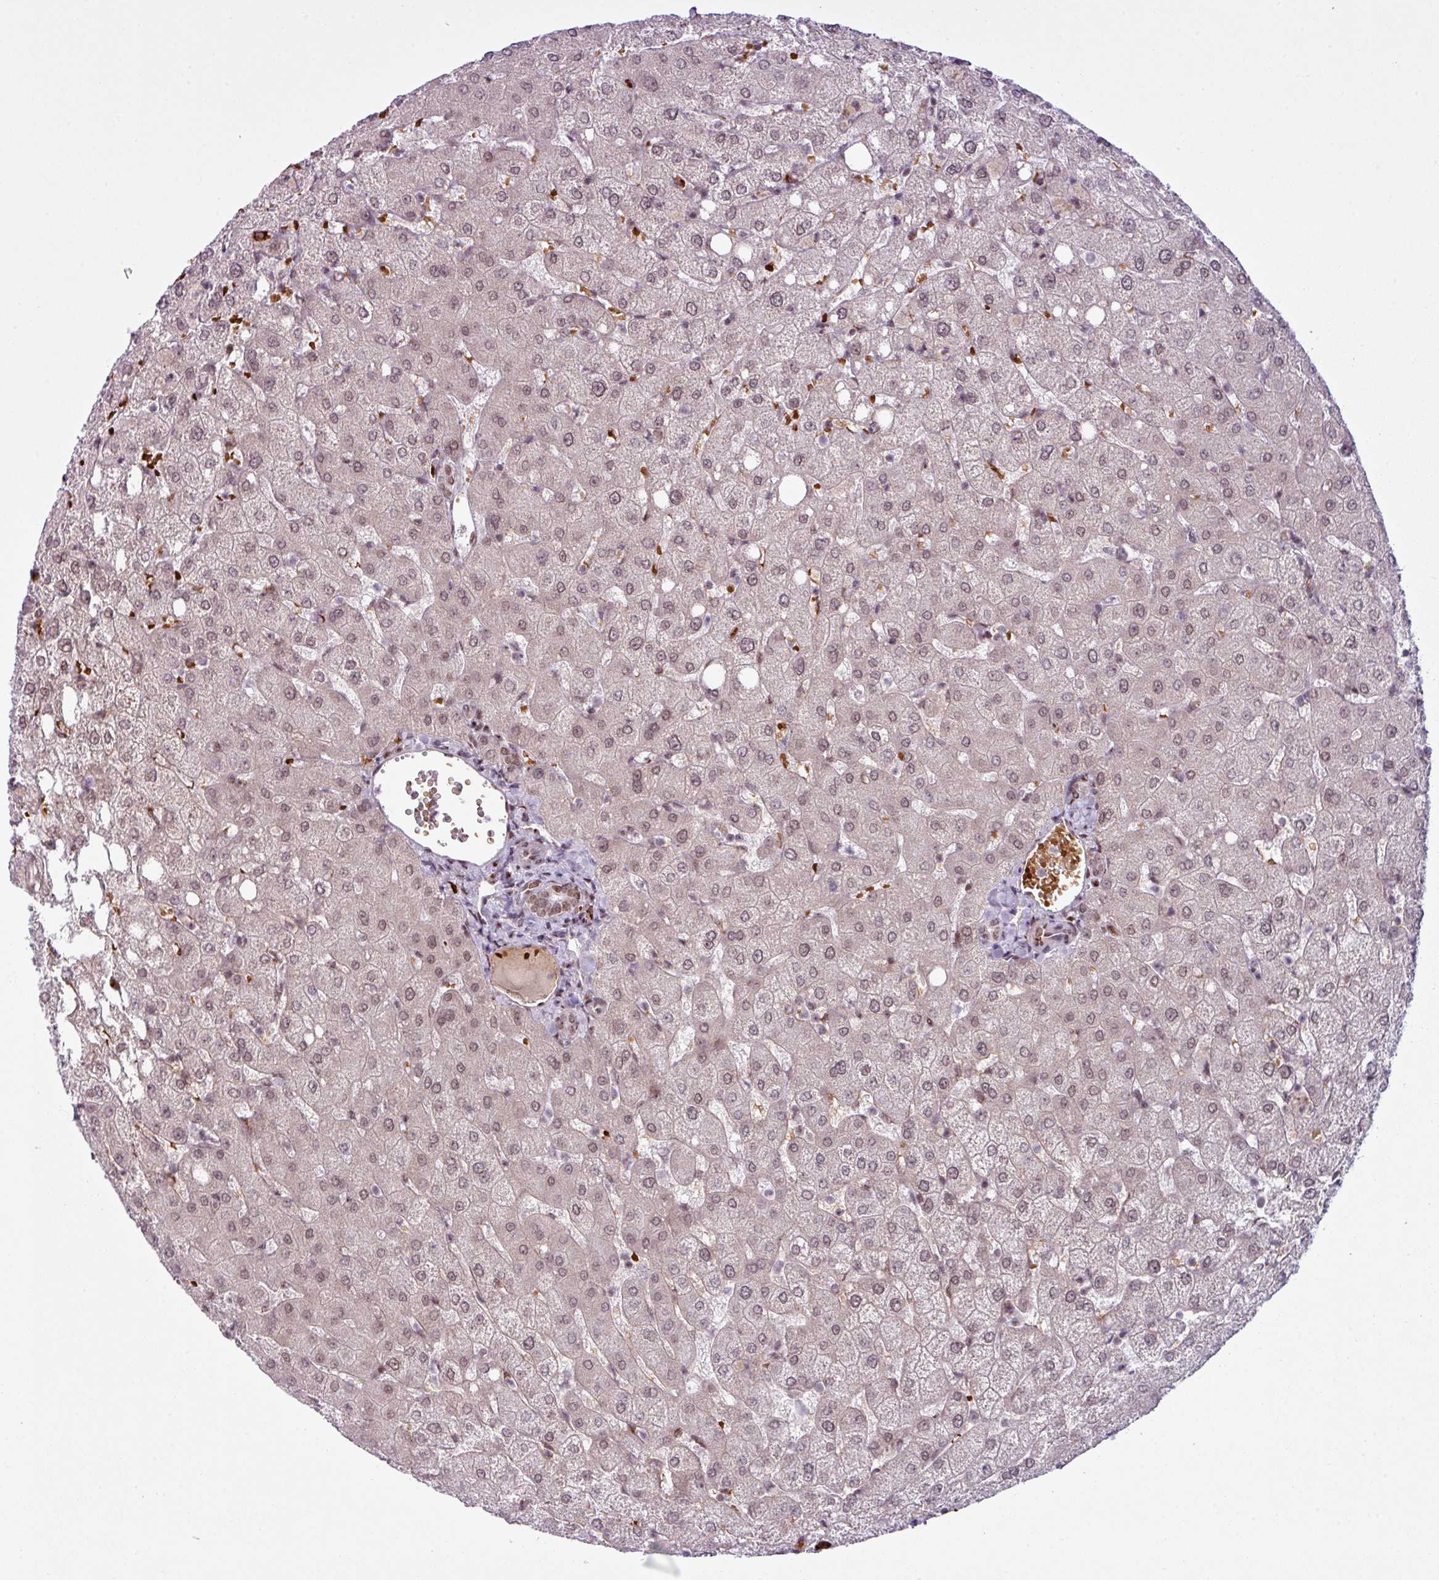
{"staining": {"intensity": "weak", "quantity": ">75%", "location": "nuclear"}, "tissue": "liver", "cell_type": "Cholangiocytes", "image_type": "normal", "snomed": [{"axis": "morphology", "description": "Normal tissue, NOS"}, {"axis": "topography", "description": "Liver"}], "caption": "Brown immunohistochemical staining in normal human liver demonstrates weak nuclear positivity in about >75% of cholangiocytes. The staining was performed using DAB to visualize the protein expression in brown, while the nuclei were stained in blue with hematoxylin (Magnification: 20x).", "gene": "PRDM5", "patient": {"sex": "female", "age": 54}}